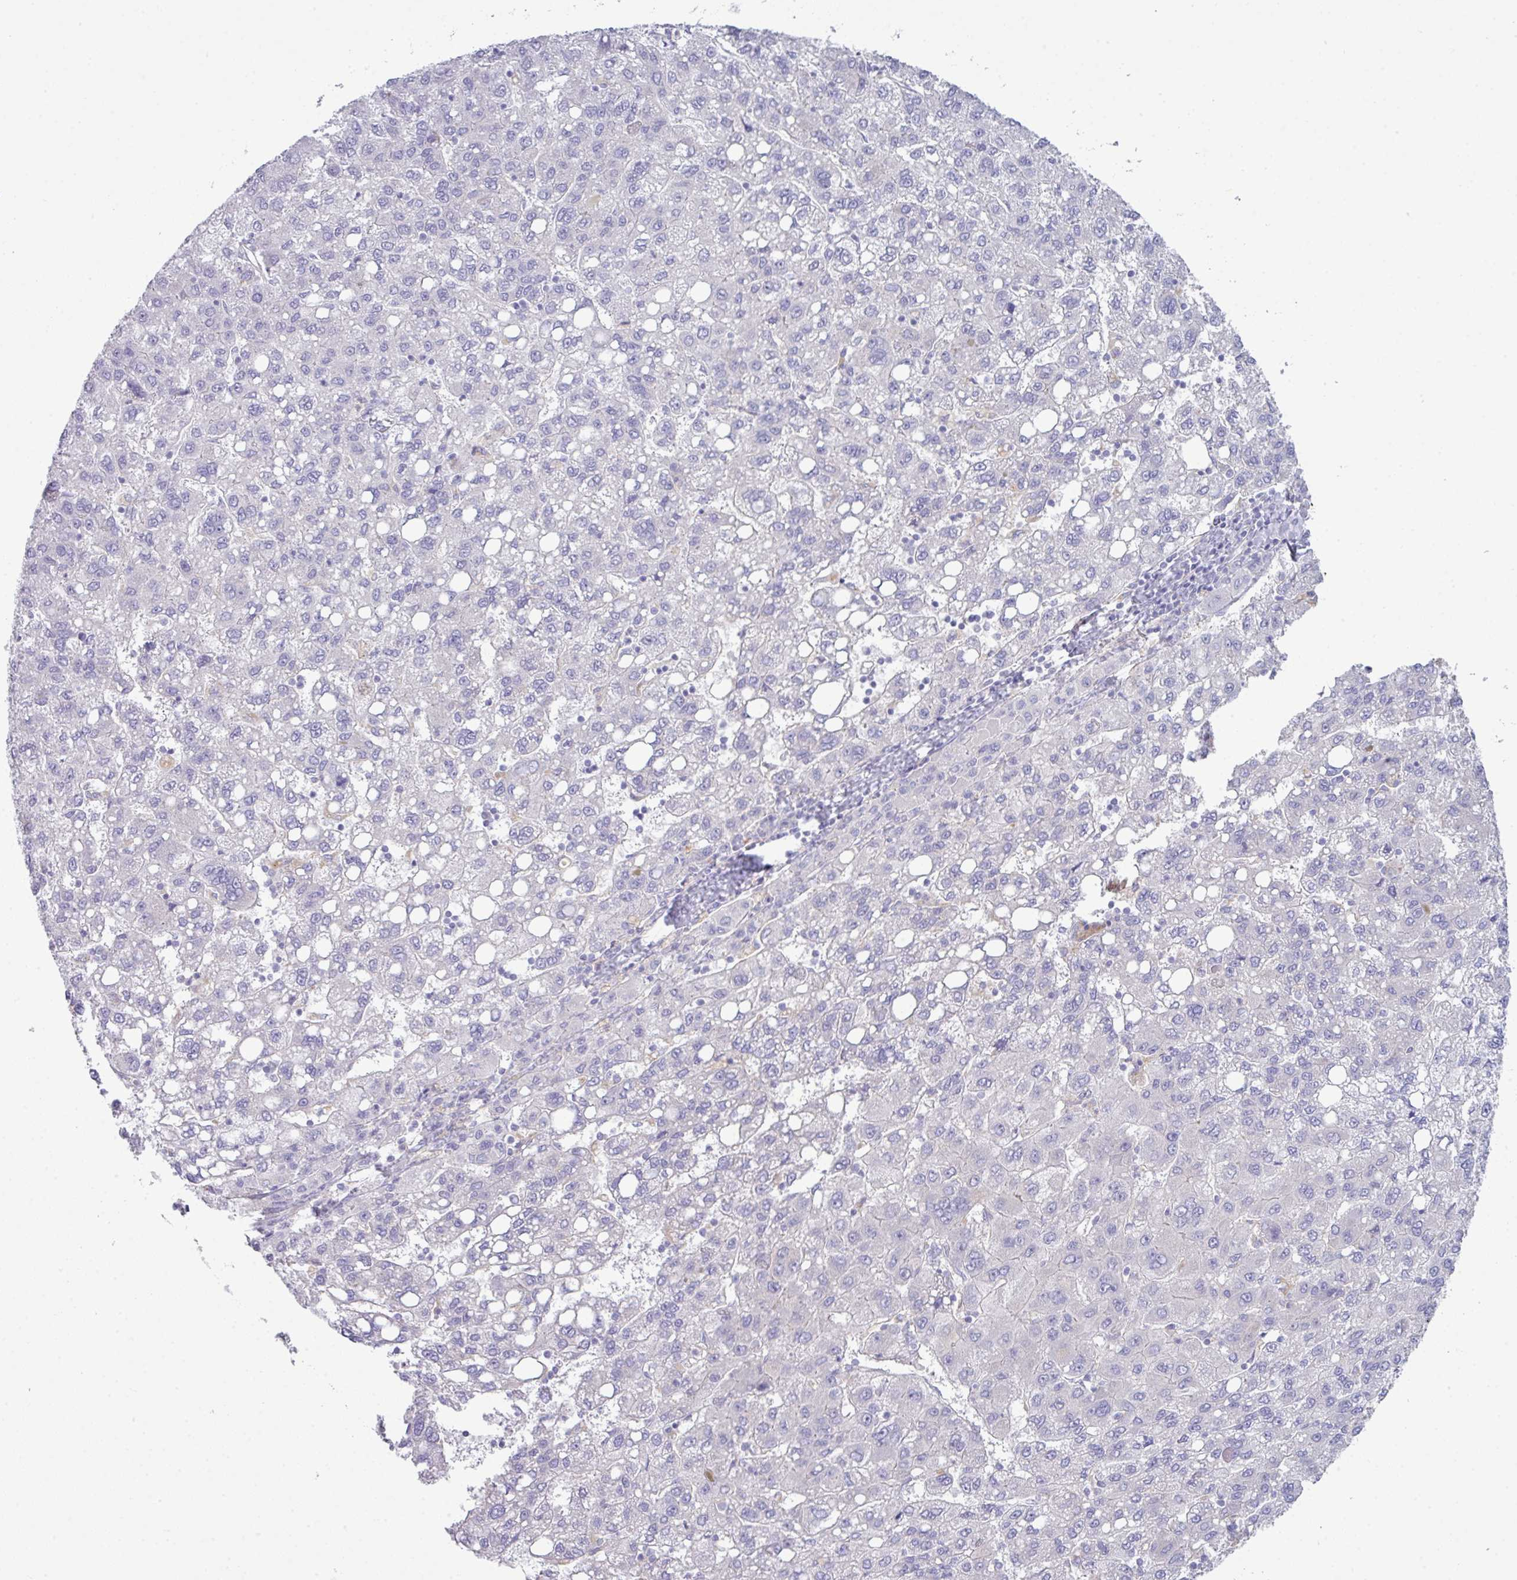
{"staining": {"intensity": "negative", "quantity": "none", "location": "none"}, "tissue": "liver cancer", "cell_type": "Tumor cells", "image_type": "cancer", "snomed": [{"axis": "morphology", "description": "Carcinoma, Hepatocellular, NOS"}, {"axis": "topography", "description": "Liver"}], "caption": "A high-resolution photomicrograph shows immunohistochemistry staining of liver cancer, which exhibits no significant expression in tumor cells. (Stains: DAB (3,3'-diaminobenzidine) immunohistochemistry (IHC) with hematoxylin counter stain, Microscopy: brightfield microscopy at high magnification).", "gene": "ABCC5", "patient": {"sex": "female", "age": 82}}